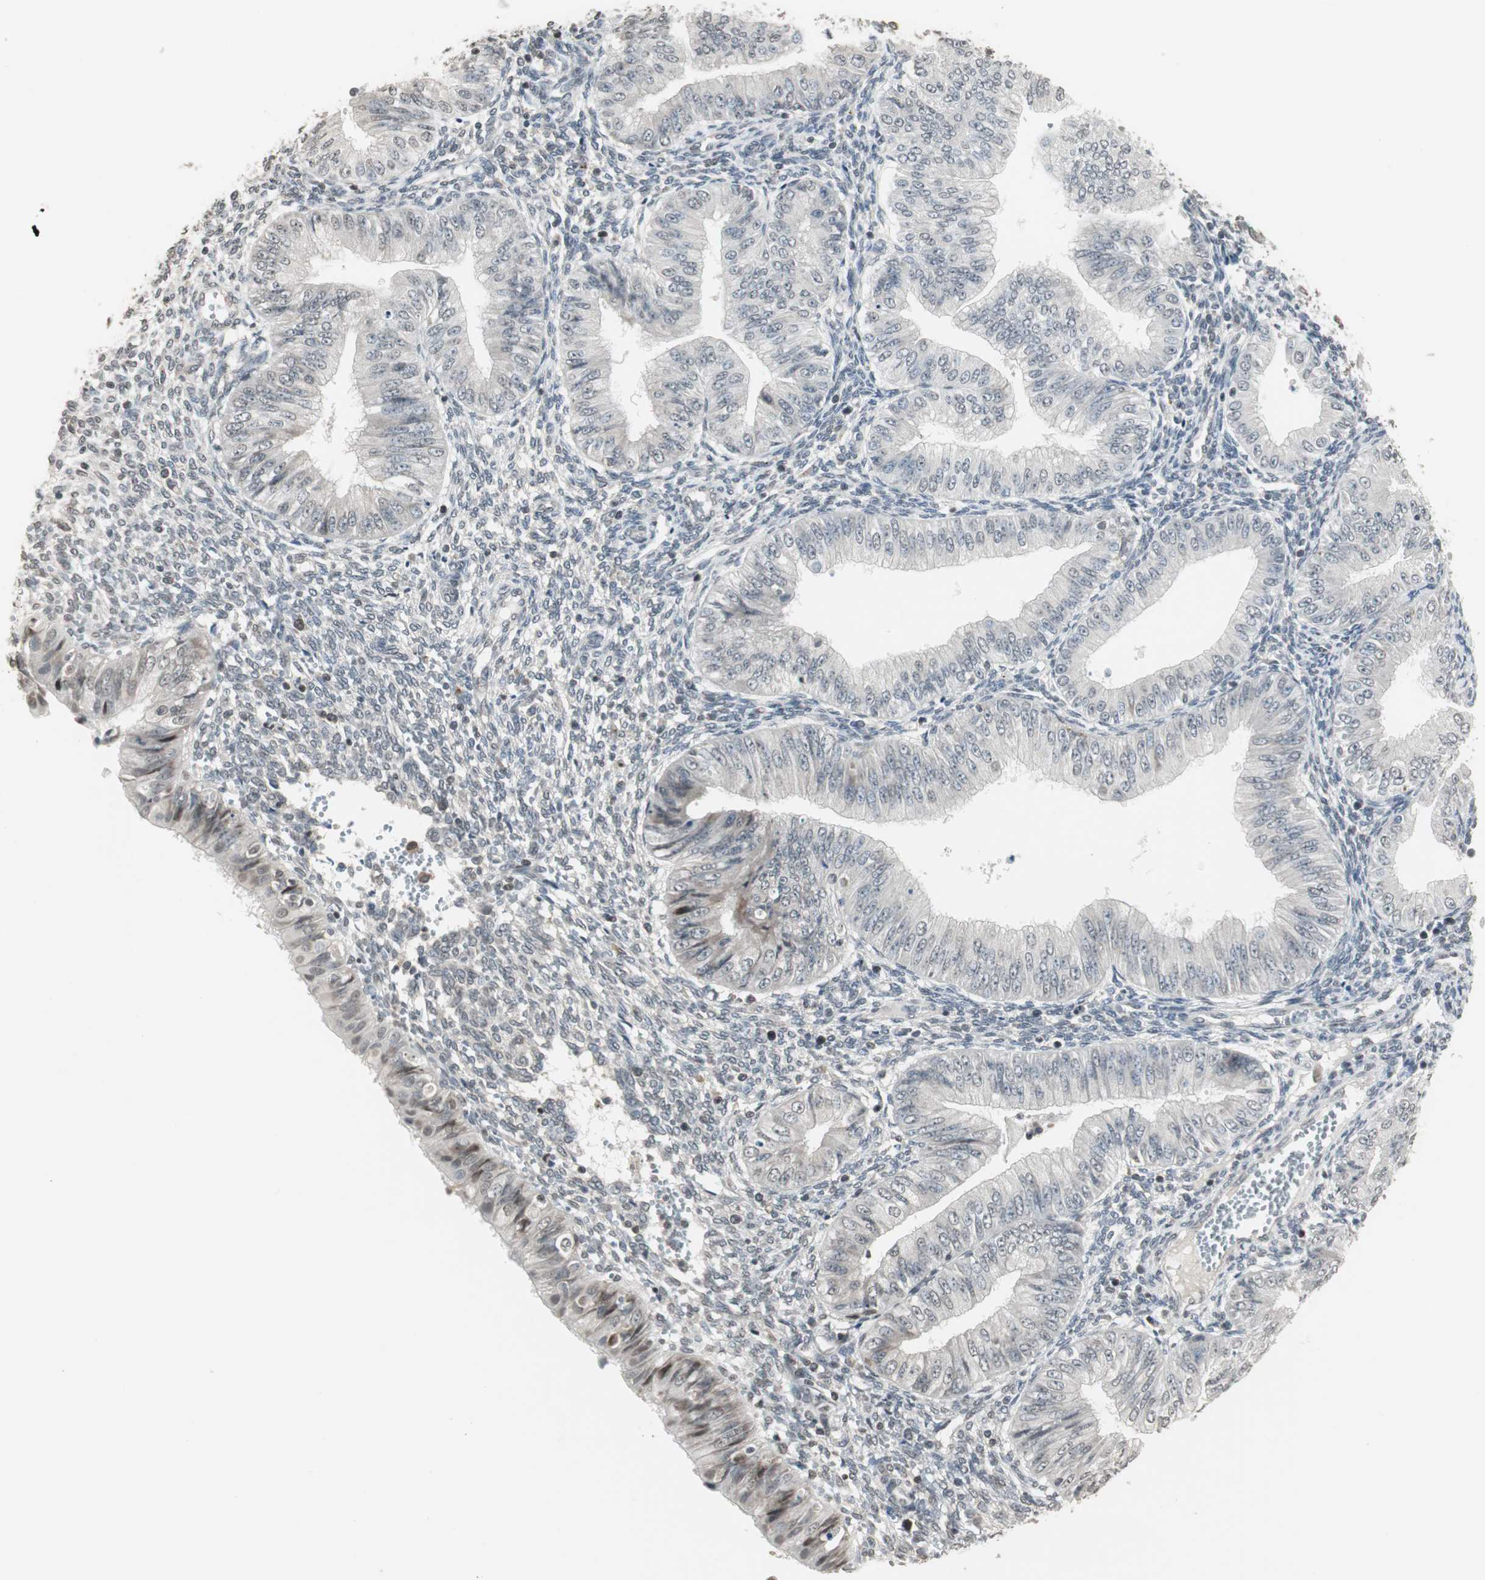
{"staining": {"intensity": "negative", "quantity": "none", "location": "none"}, "tissue": "endometrial cancer", "cell_type": "Tumor cells", "image_type": "cancer", "snomed": [{"axis": "morphology", "description": "Normal tissue, NOS"}, {"axis": "morphology", "description": "Adenocarcinoma, NOS"}, {"axis": "topography", "description": "Endometrium"}], "caption": "DAB (3,3'-diaminobenzidine) immunohistochemical staining of adenocarcinoma (endometrial) exhibits no significant staining in tumor cells.", "gene": "CBLC", "patient": {"sex": "female", "age": 53}}